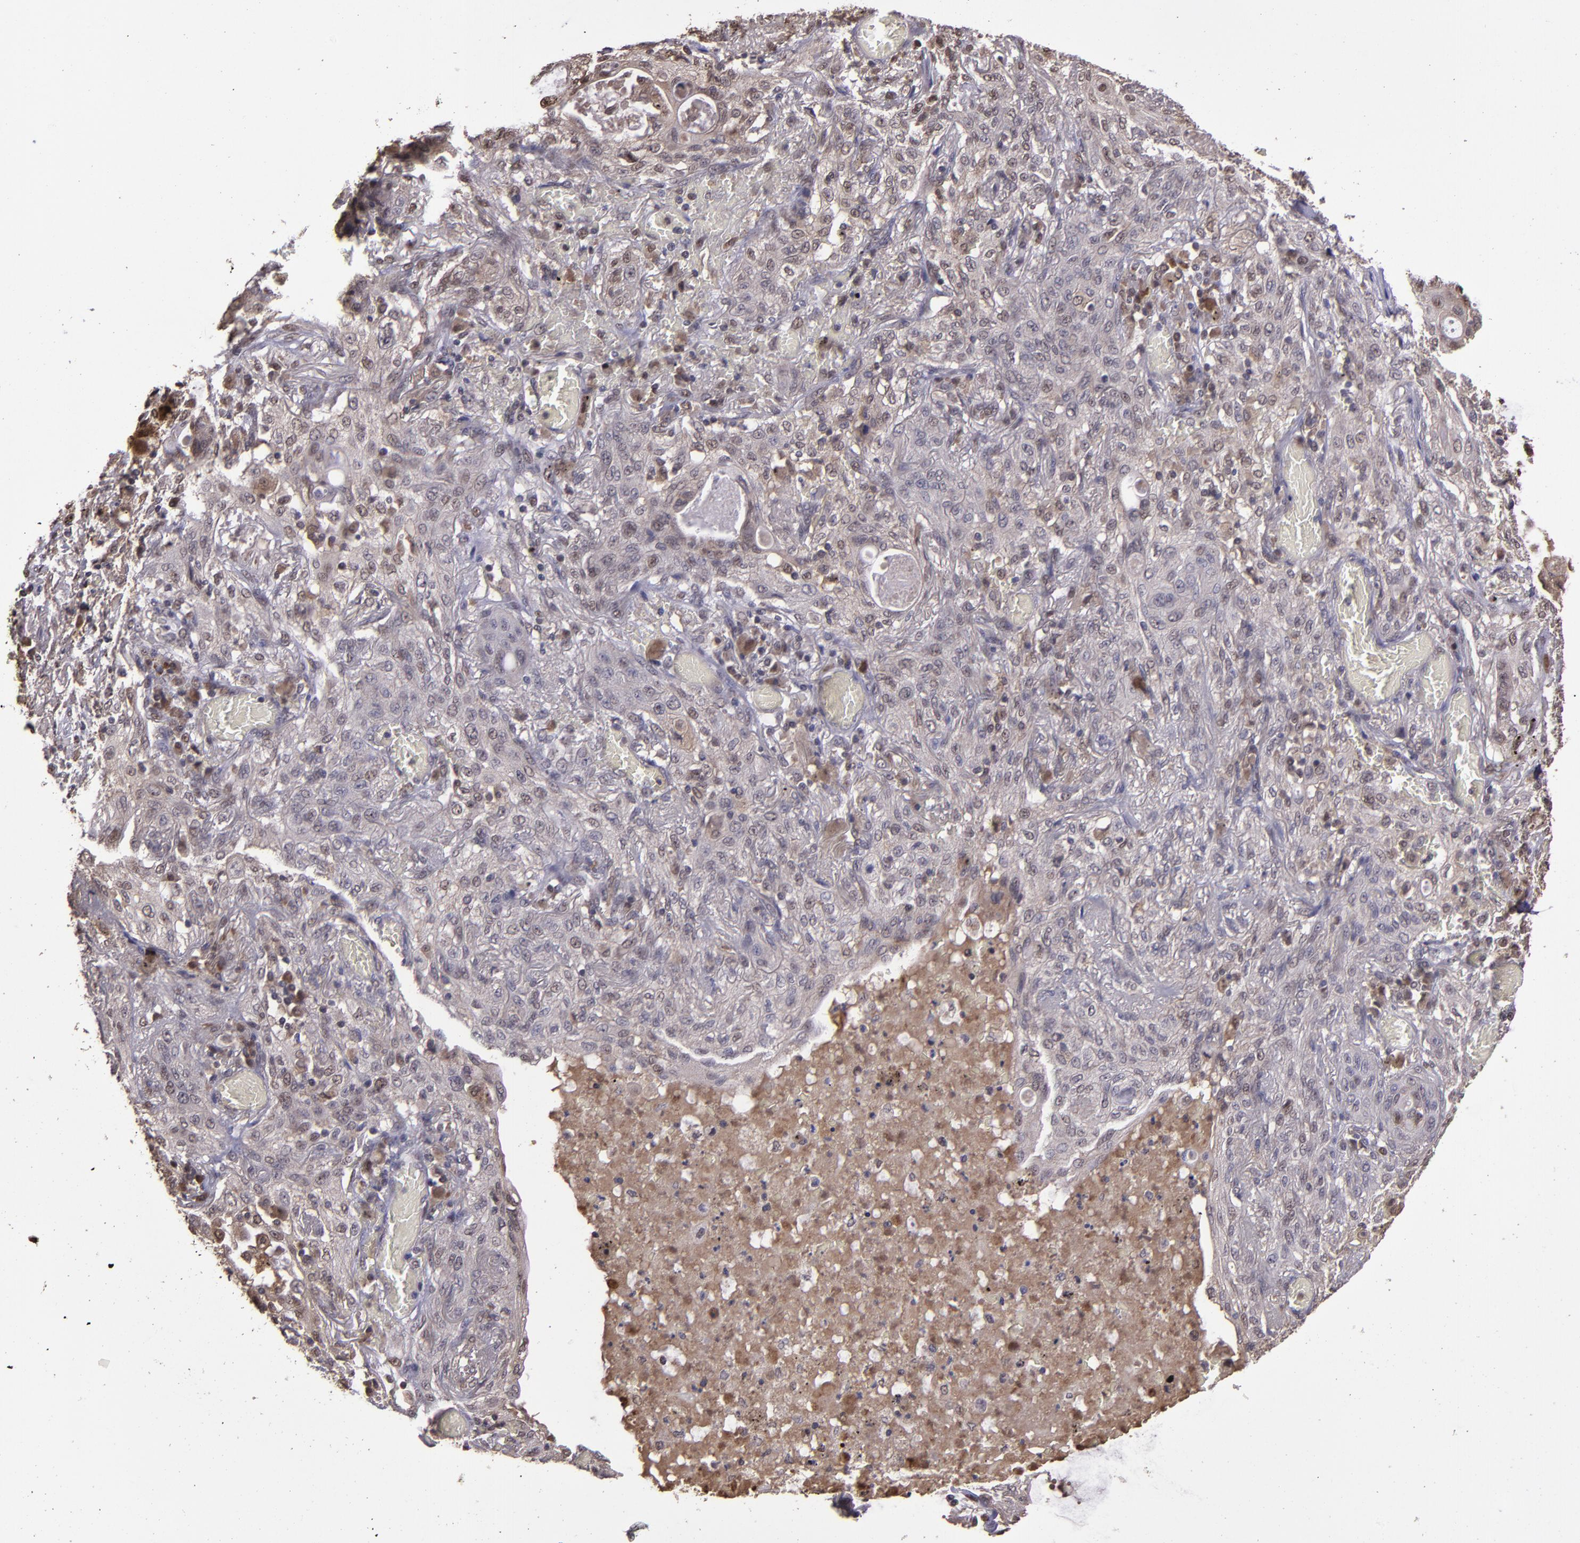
{"staining": {"intensity": "weak", "quantity": "25%-75%", "location": "cytoplasmic/membranous"}, "tissue": "lung cancer", "cell_type": "Tumor cells", "image_type": "cancer", "snomed": [{"axis": "morphology", "description": "Squamous cell carcinoma, NOS"}, {"axis": "topography", "description": "Lung"}], "caption": "Immunohistochemistry (IHC) micrograph of neoplastic tissue: human lung squamous cell carcinoma stained using IHC reveals low levels of weak protein expression localized specifically in the cytoplasmic/membranous of tumor cells, appearing as a cytoplasmic/membranous brown color.", "gene": "SERPINF2", "patient": {"sex": "female", "age": 47}}